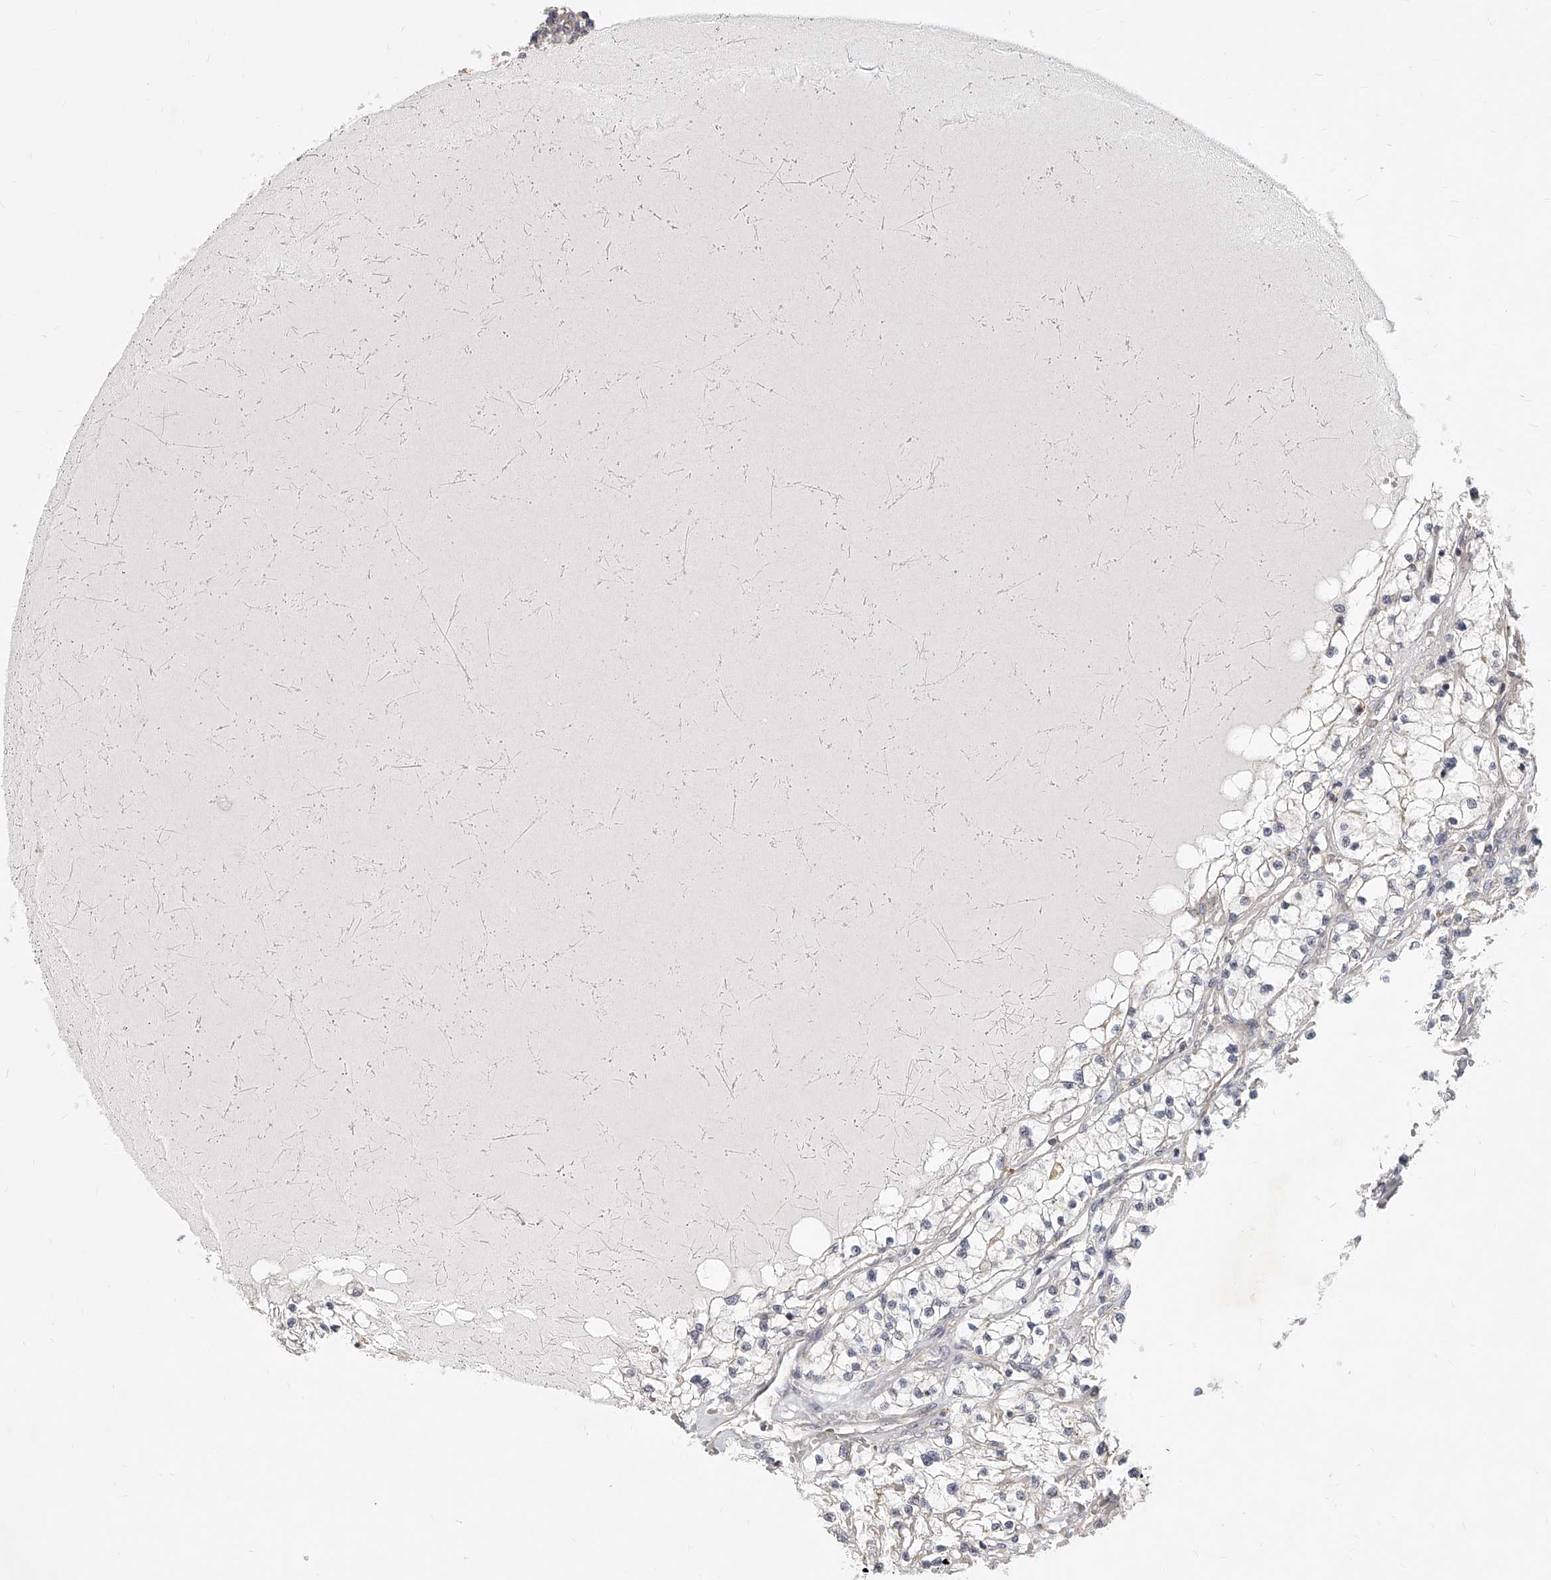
{"staining": {"intensity": "negative", "quantity": "none", "location": "none"}, "tissue": "renal cancer", "cell_type": "Tumor cells", "image_type": "cancer", "snomed": [{"axis": "morphology", "description": "Normal tissue, NOS"}, {"axis": "morphology", "description": "Adenocarcinoma, NOS"}, {"axis": "topography", "description": "Kidney"}], "caption": "Immunohistochemistry (IHC) histopathology image of neoplastic tissue: human renal cancer stained with DAB displays no significant protein staining in tumor cells.", "gene": "SLC37A1", "patient": {"sex": "male", "age": 68}}